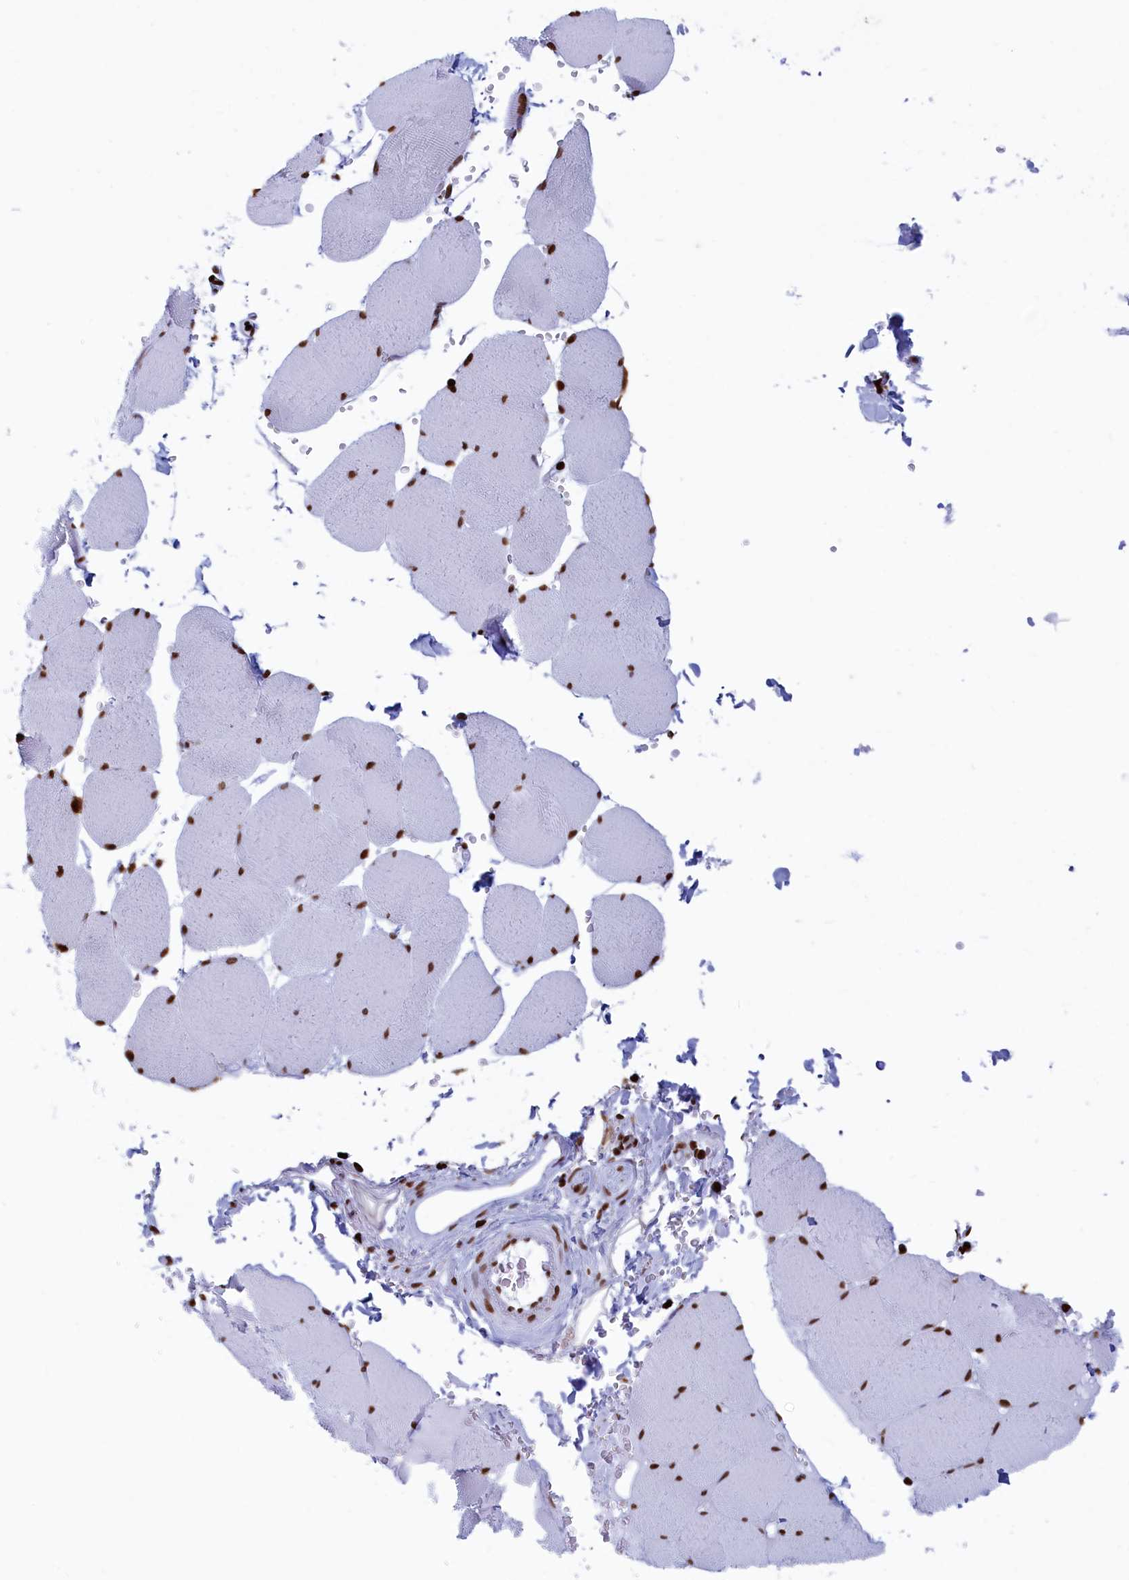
{"staining": {"intensity": "moderate", "quantity": ">75%", "location": "nuclear"}, "tissue": "skeletal muscle", "cell_type": "Myocytes", "image_type": "normal", "snomed": [{"axis": "morphology", "description": "Normal tissue, NOS"}, {"axis": "topography", "description": "Skeletal muscle"}, {"axis": "topography", "description": "Head-Neck"}], "caption": "Protein expression by immunohistochemistry shows moderate nuclear positivity in approximately >75% of myocytes in benign skeletal muscle.", "gene": "APOBEC3A", "patient": {"sex": "male", "age": 66}}